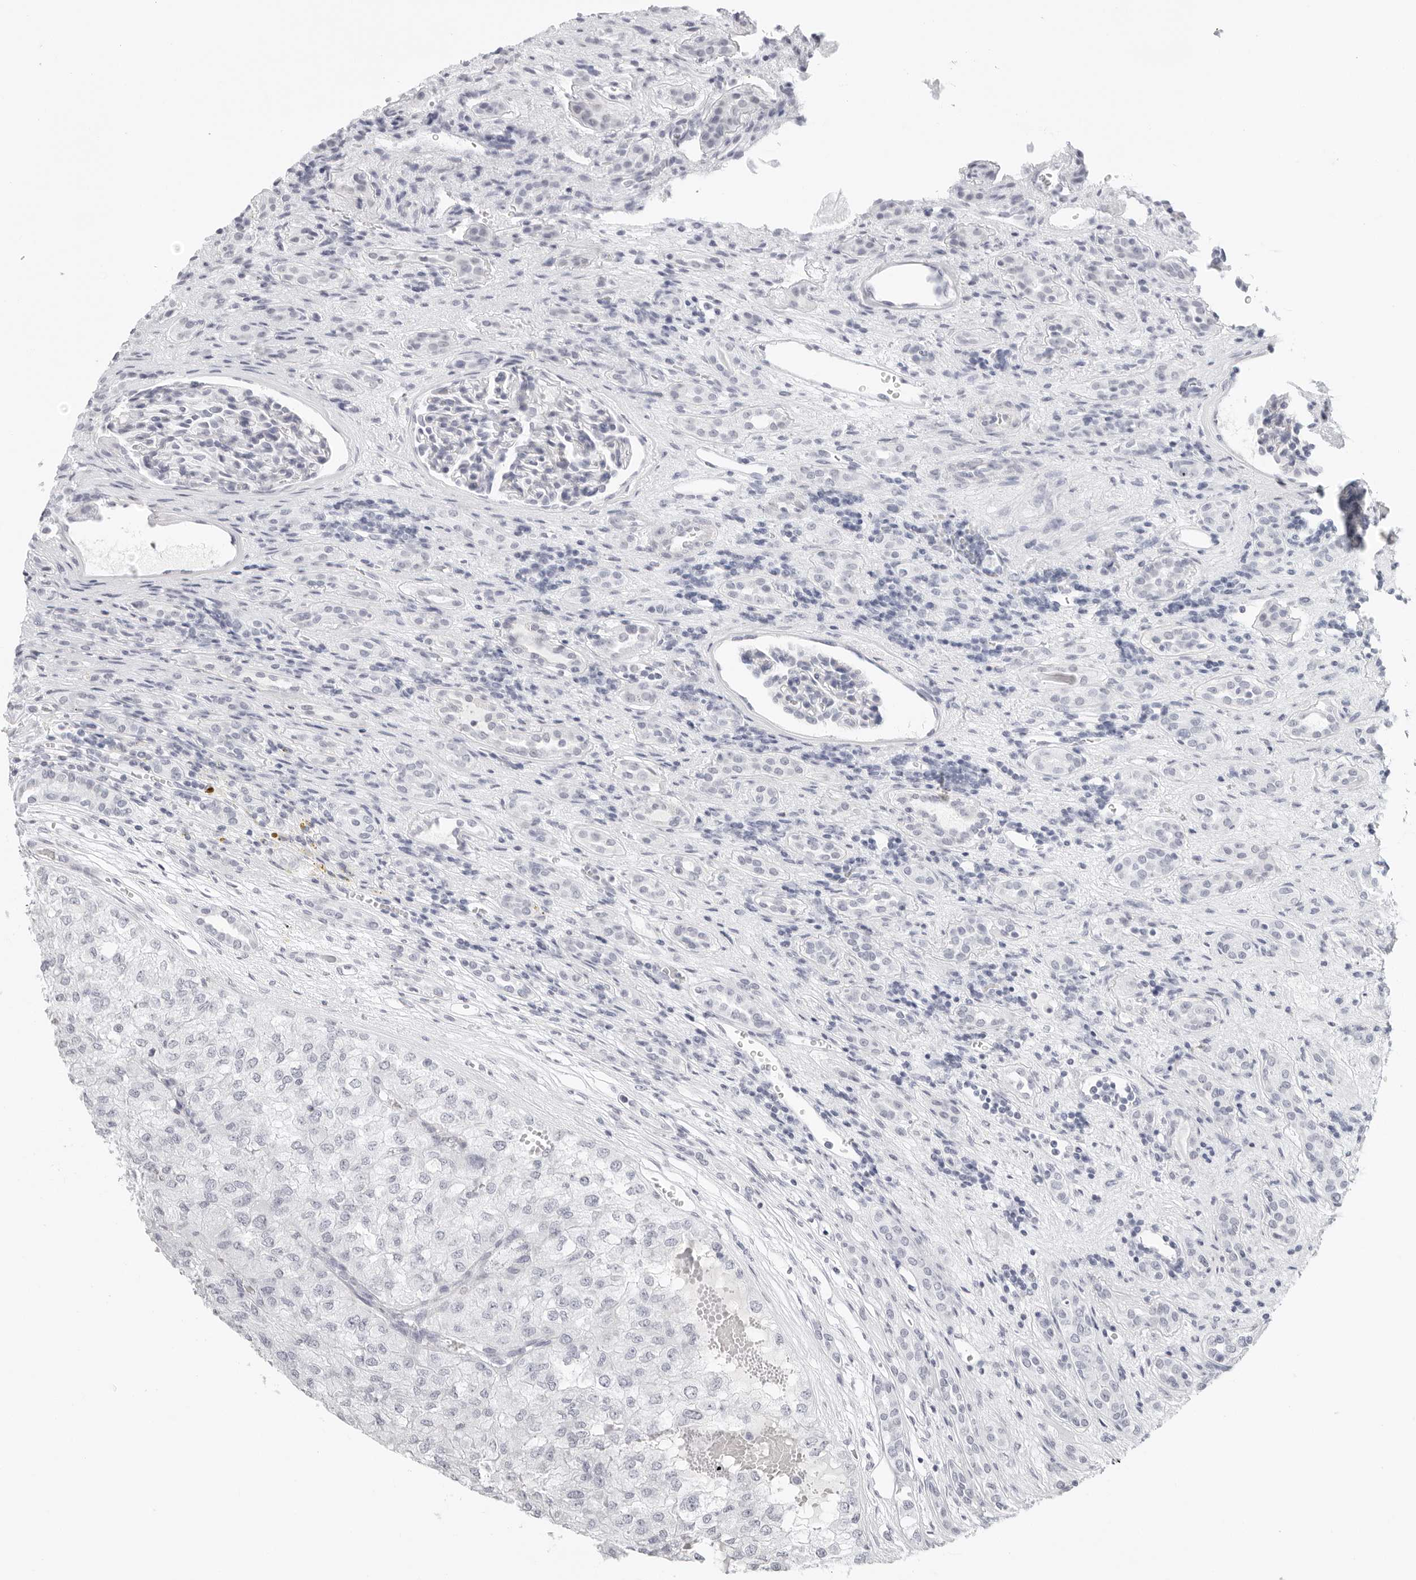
{"staining": {"intensity": "negative", "quantity": "none", "location": "none"}, "tissue": "renal cancer", "cell_type": "Tumor cells", "image_type": "cancer", "snomed": [{"axis": "morphology", "description": "Adenocarcinoma, NOS"}, {"axis": "topography", "description": "Kidney"}], "caption": "Adenocarcinoma (renal) stained for a protein using IHC demonstrates no staining tumor cells.", "gene": "AGMAT", "patient": {"sex": "female", "age": 54}}